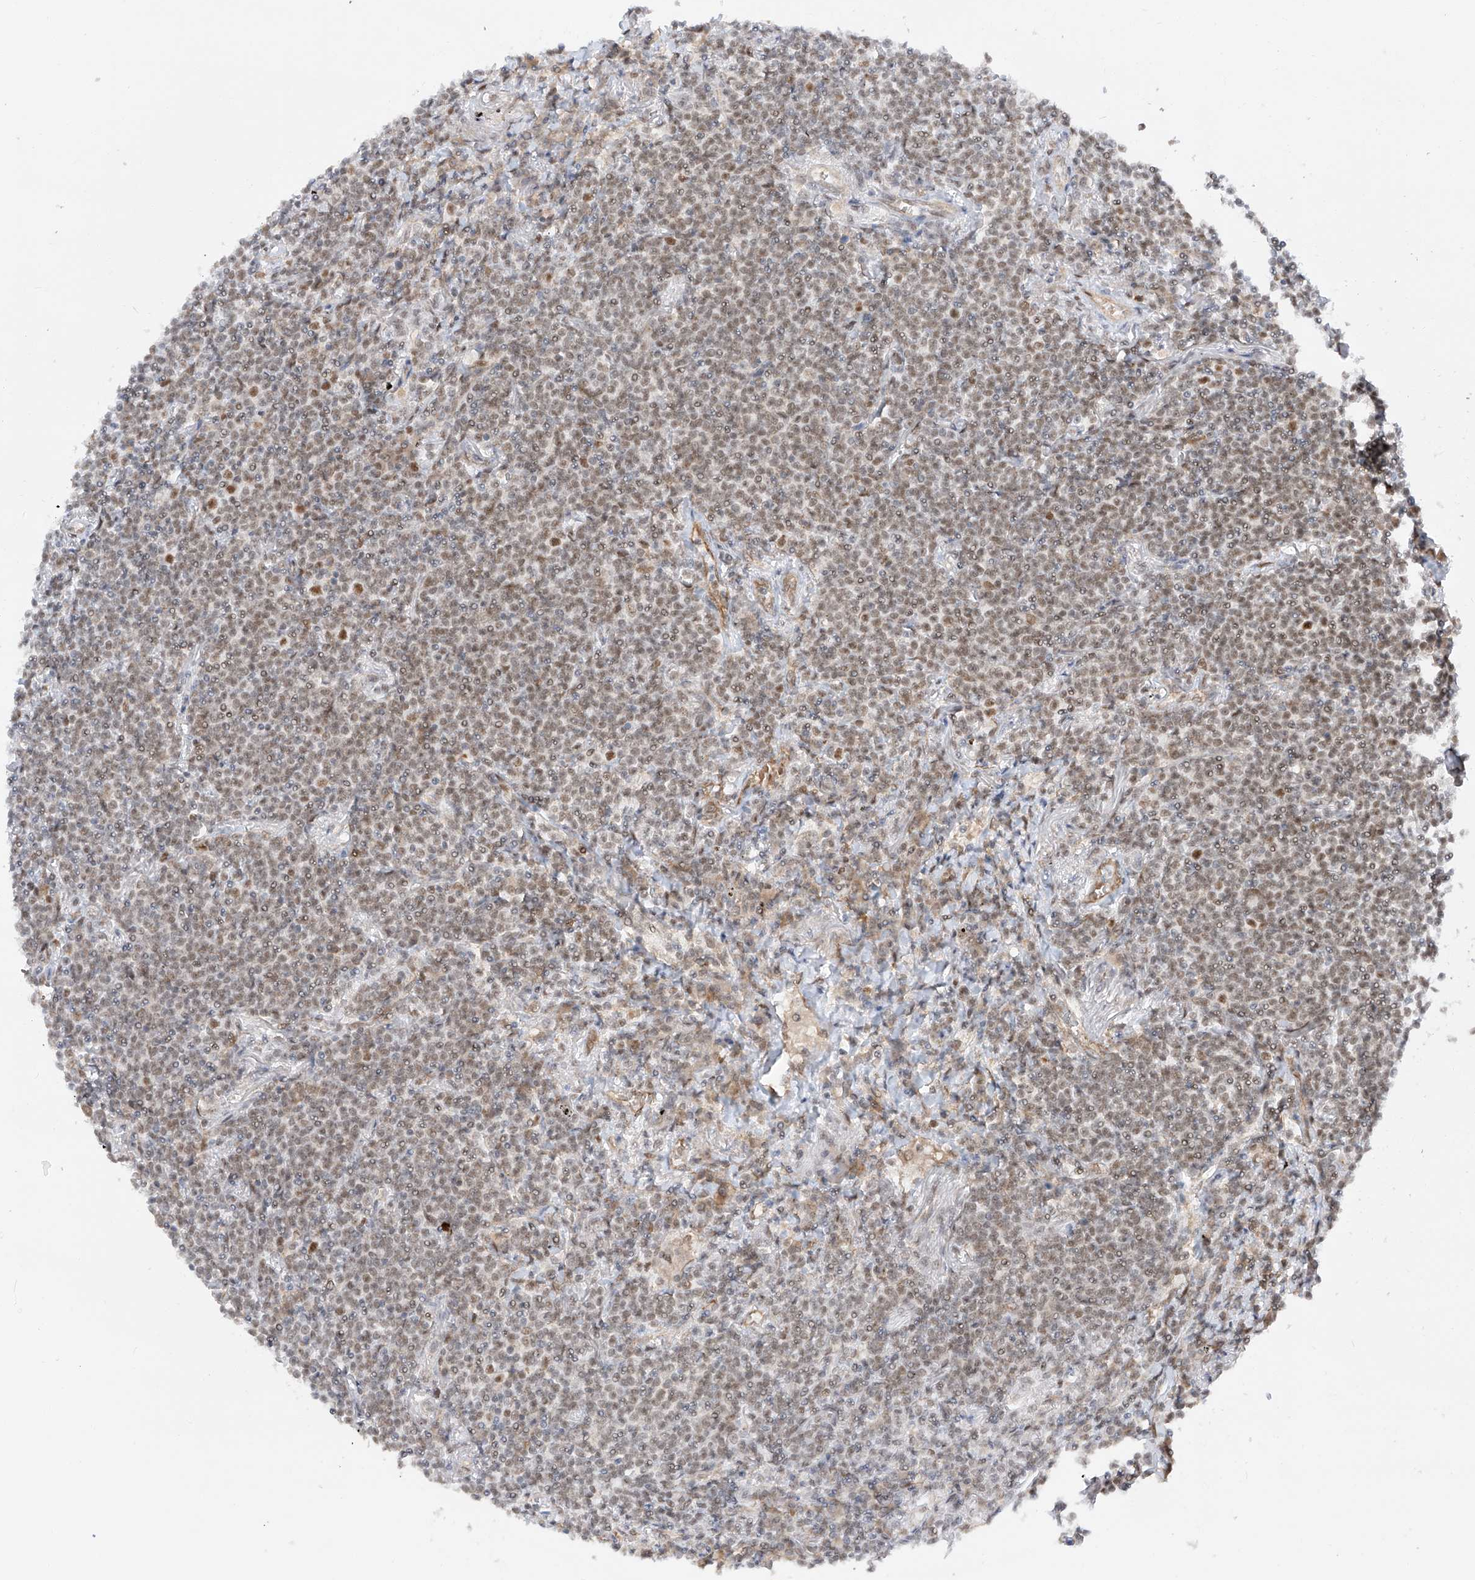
{"staining": {"intensity": "moderate", "quantity": ">75%", "location": "nuclear"}, "tissue": "lymphoma", "cell_type": "Tumor cells", "image_type": "cancer", "snomed": [{"axis": "morphology", "description": "Malignant lymphoma, non-Hodgkin's type, Low grade"}, {"axis": "topography", "description": "Lung"}], "caption": "Immunohistochemistry of lymphoma displays medium levels of moderate nuclear expression in about >75% of tumor cells. (brown staining indicates protein expression, while blue staining denotes nuclei).", "gene": "POGK", "patient": {"sex": "female", "age": 71}}